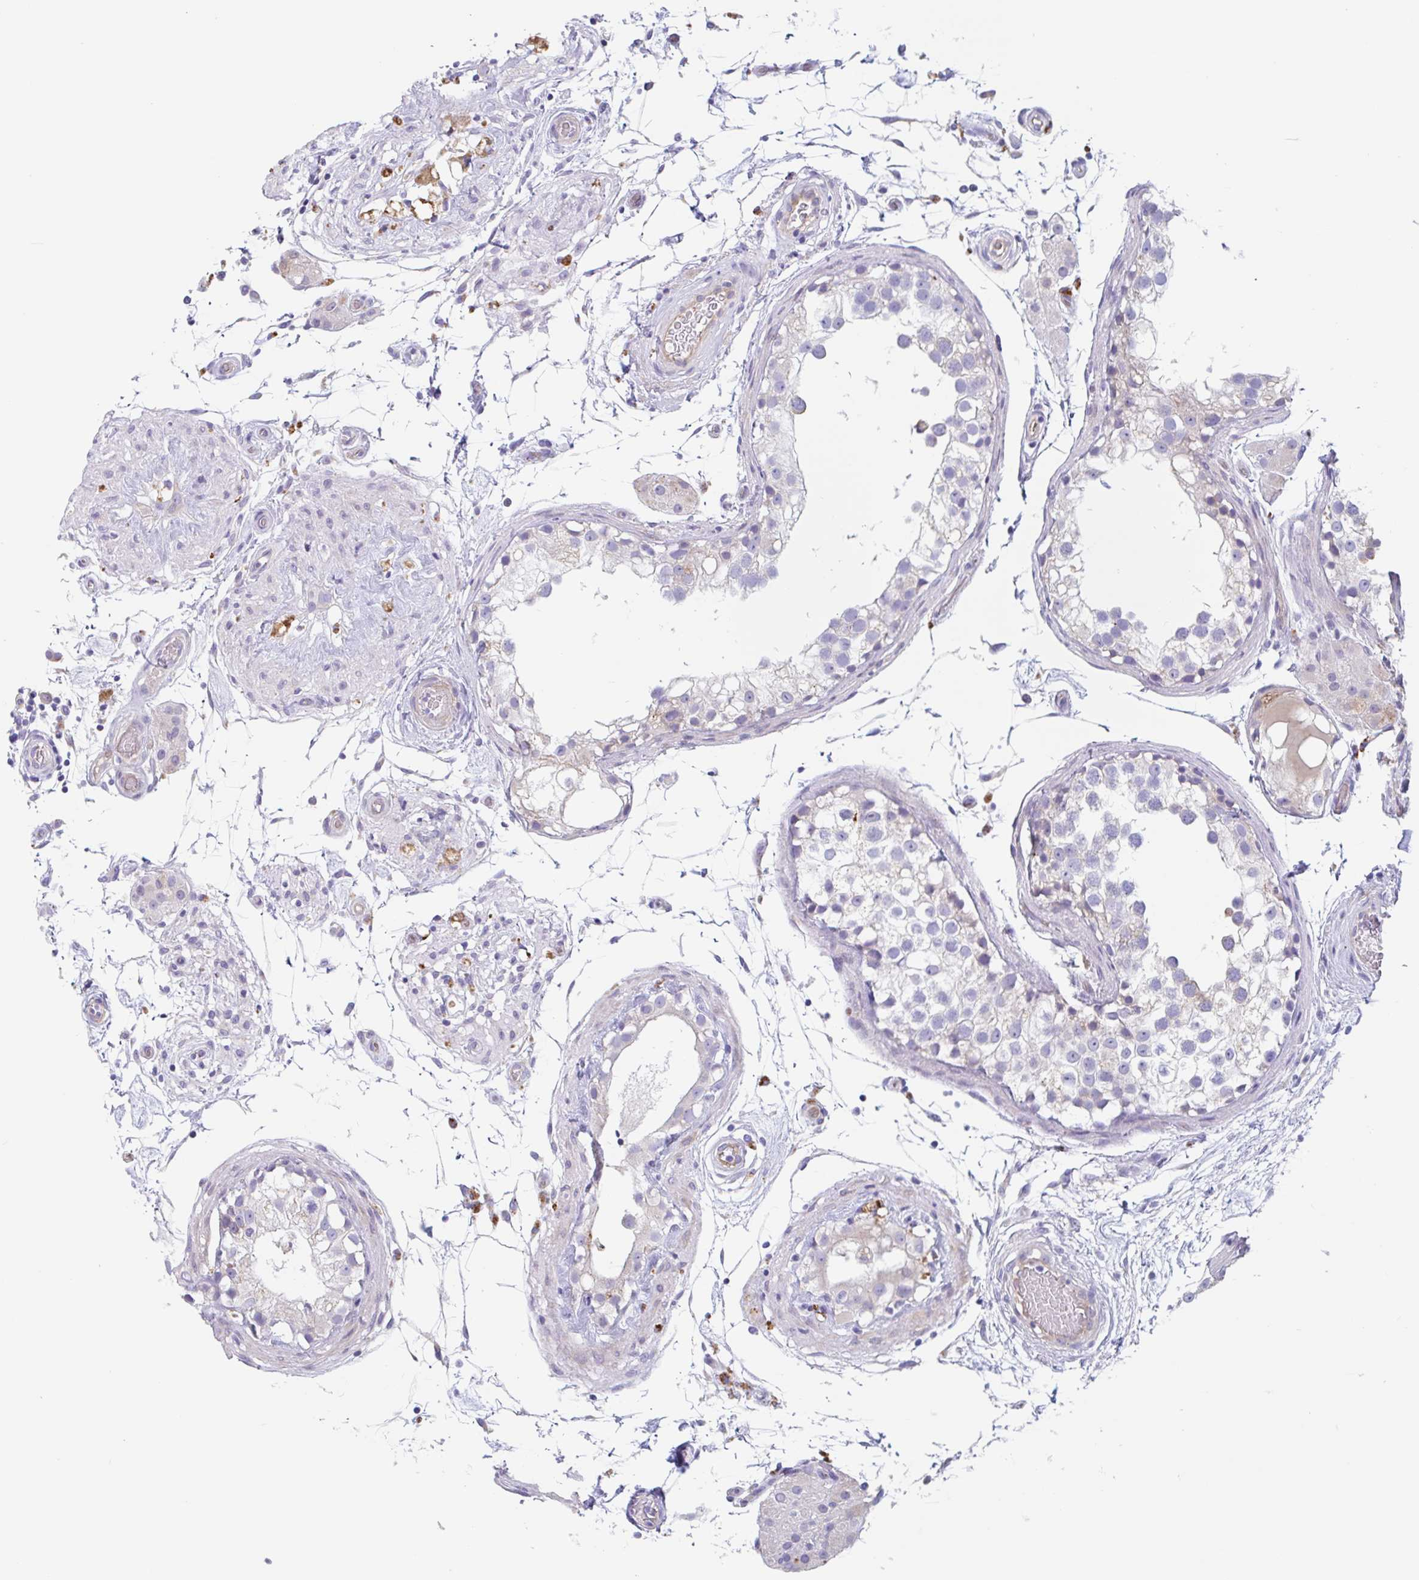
{"staining": {"intensity": "moderate", "quantity": "<25%", "location": "cytoplasmic/membranous"}, "tissue": "testis", "cell_type": "Cells in seminiferous ducts", "image_type": "normal", "snomed": [{"axis": "morphology", "description": "Normal tissue, NOS"}, {"axis": "morphology", "description": "Seminoma, NOS"}, {"axis": "topography", "description": "Testis"}], "caption": "Immunohistochemical staining of benign testis shows moderate cytoplasmic/membranous protein staining in approximately <25% of cells in seminiferous ducts. (Brightfield microscopy of DAB IHC at high magnification).", "gene": "LENG9", "patient": {"sex": "male", "age": 65}}